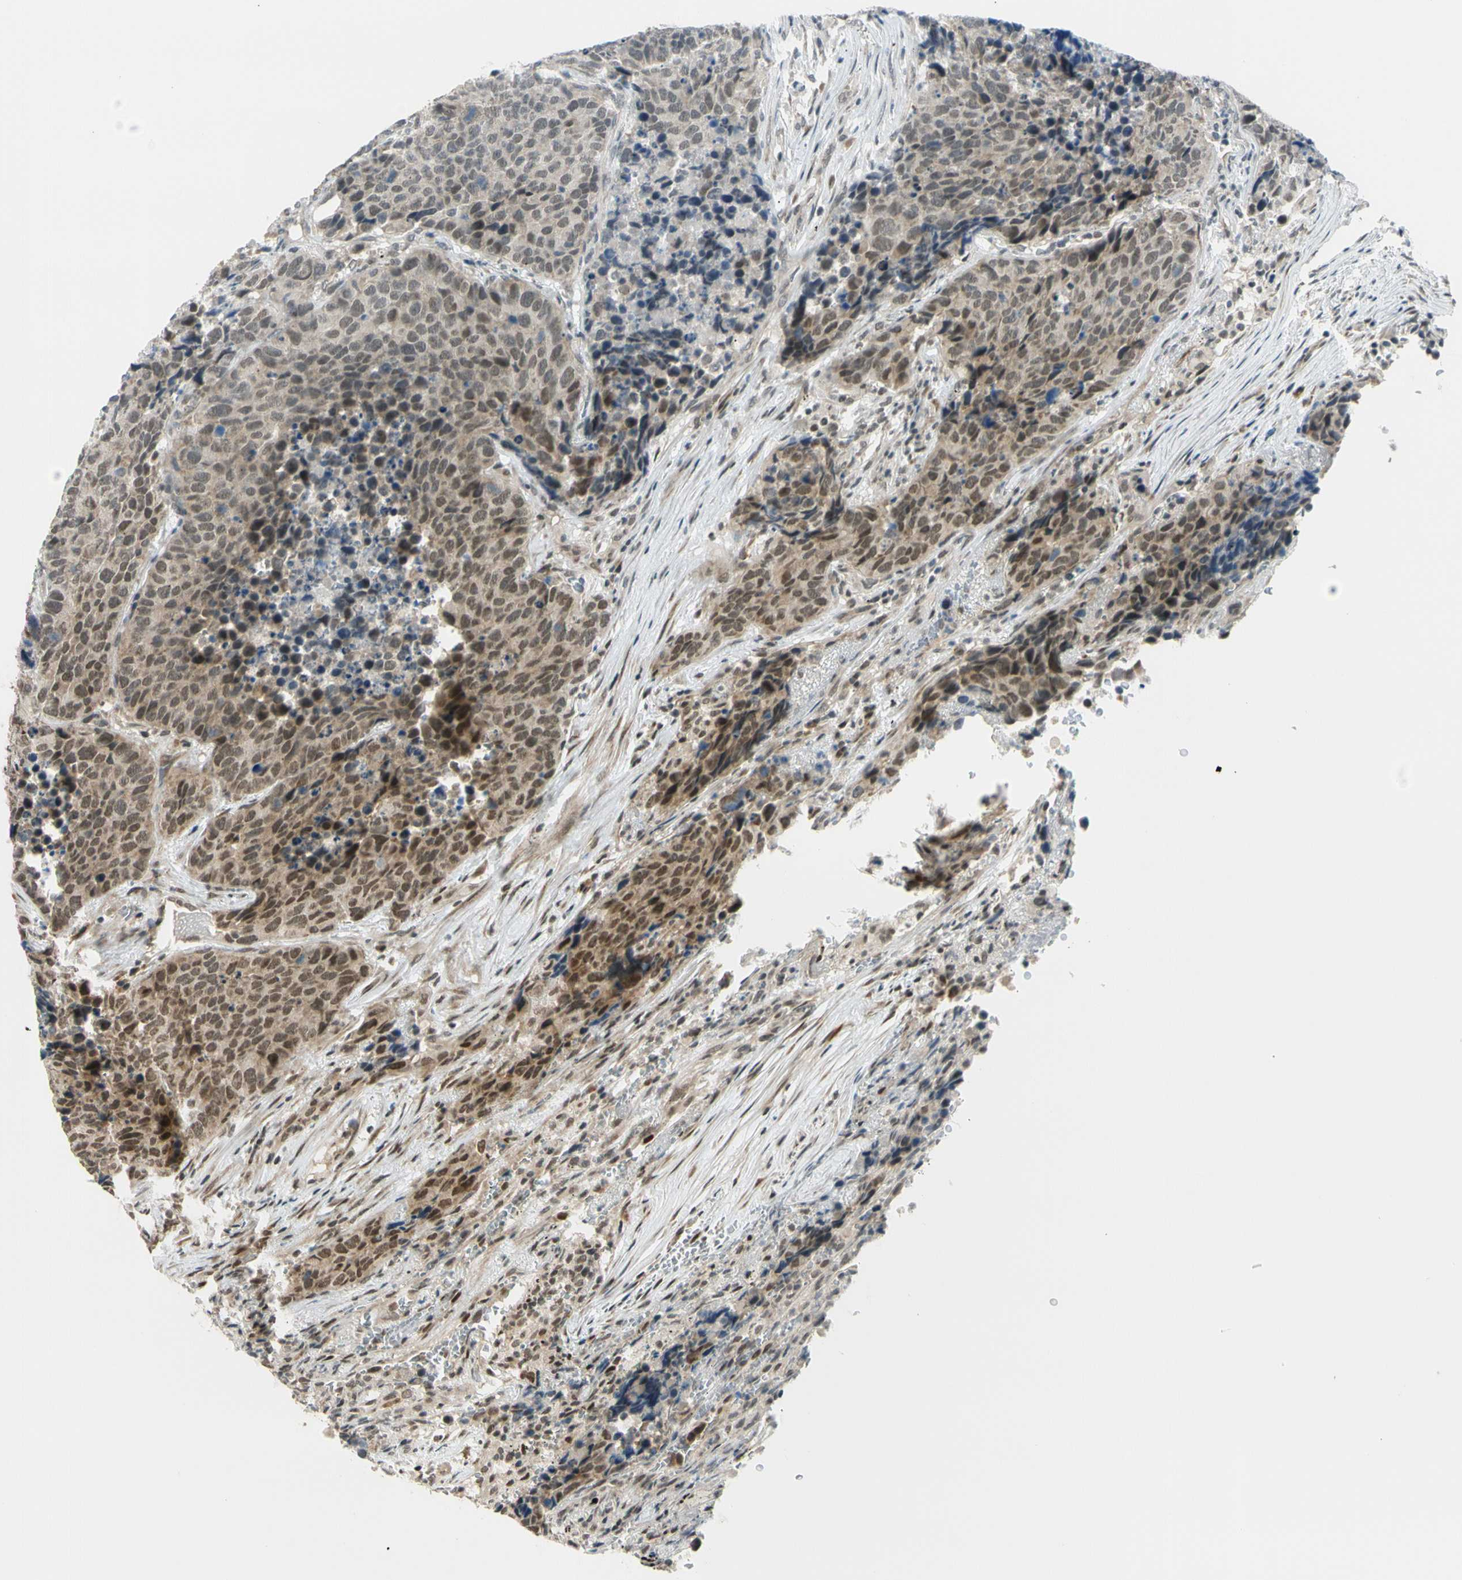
{"staining": {"intensity": "moderate", "quantity": "25%-75%", "location": "cytoplasmic/membranous,nuclear"}, "tissue": "carcinoid", "cell_type": "Tumor cells", "image_type": "cancer", "snomed": [{"axis": "morphology", "description": "Carcinoid, malignant, NOS"}, {"axis": "topography", "description": "Lung"}], "caption": "There is medium levels of moderate cytoplasmic/membranous and nuclear positivity in tumor cells of malignant carcinoid, as demonstrated by immunohistochemical staining (brown color).", "gene": "BRMS1", "patient": {"sex": "male", "age": 60}}